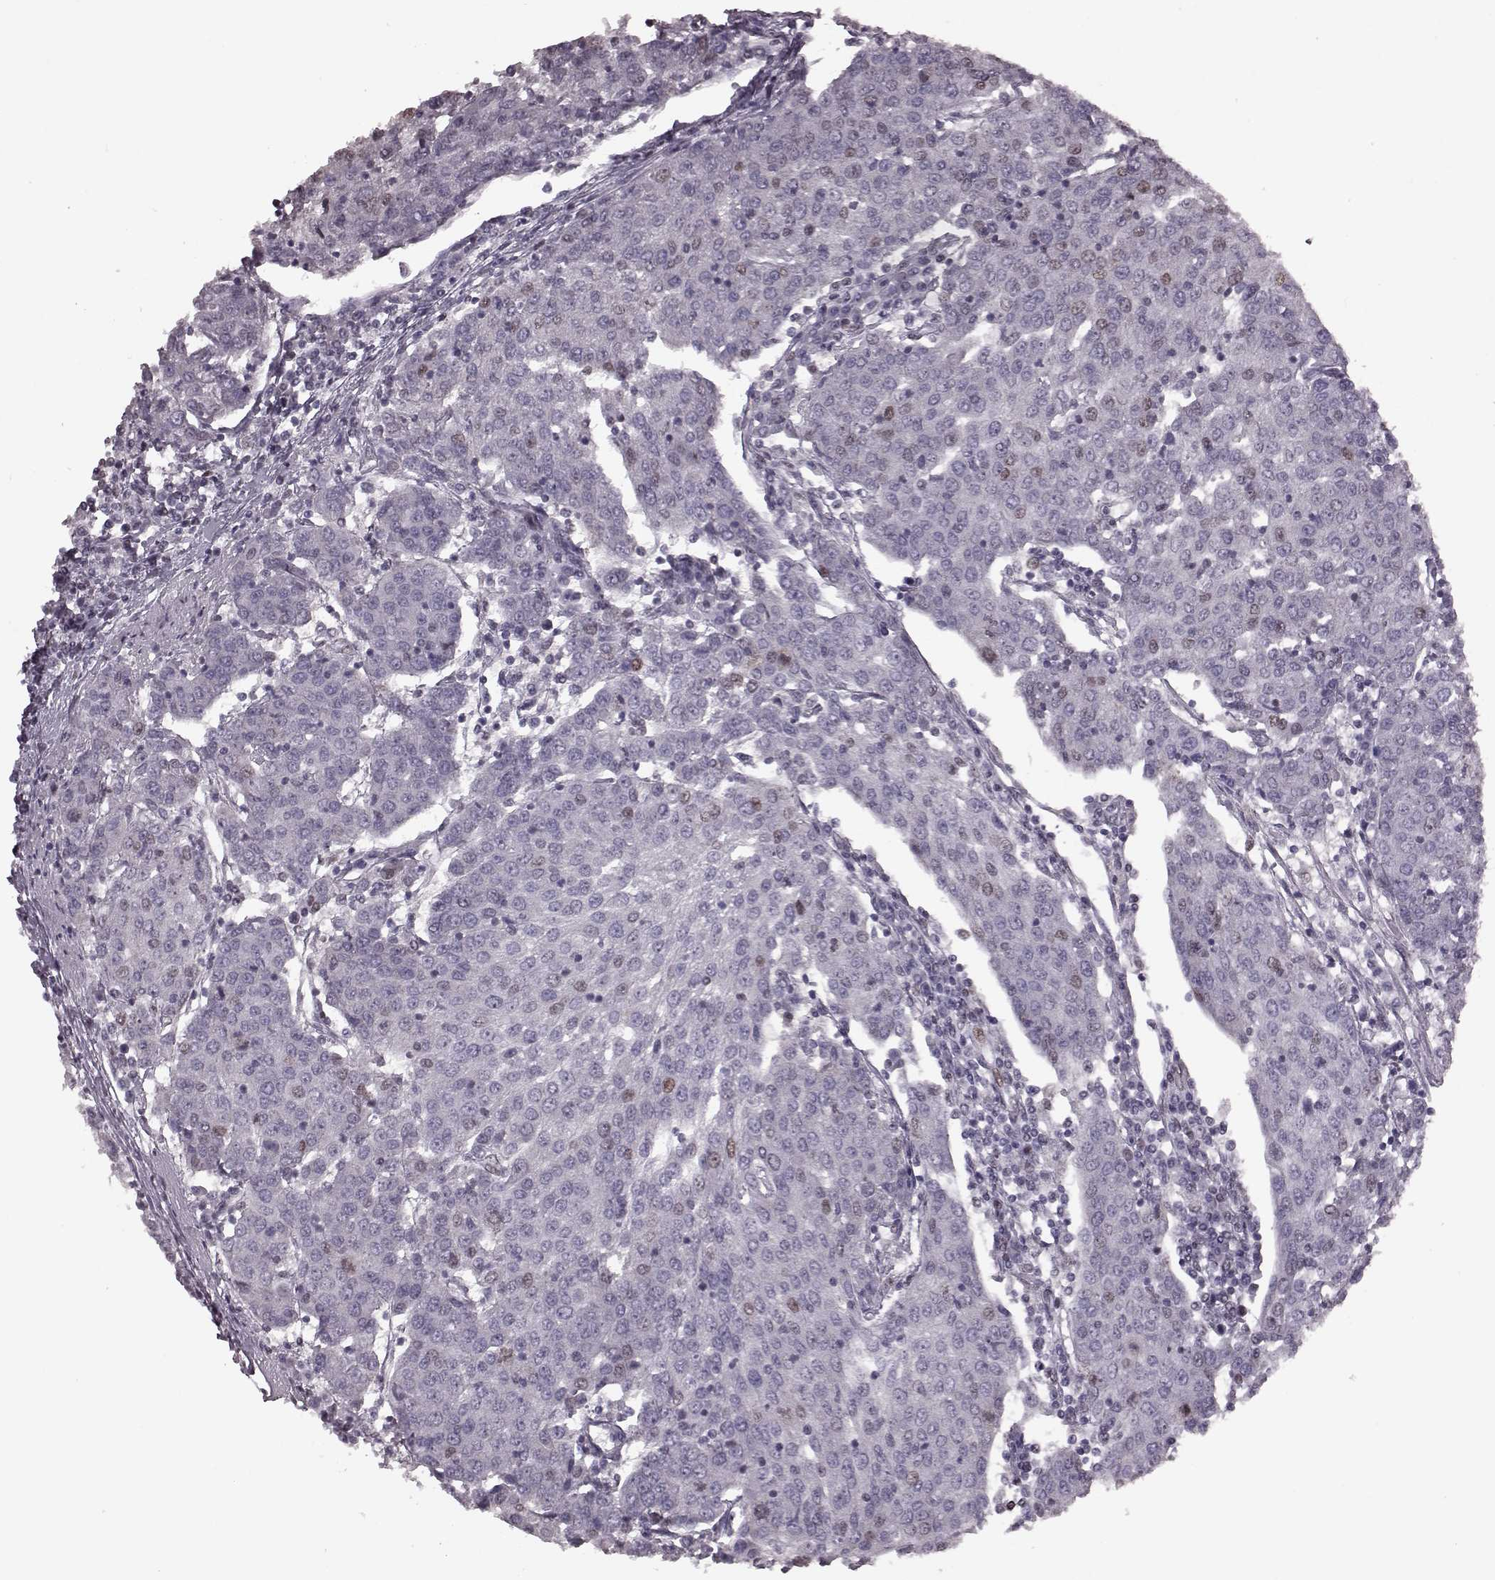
{"staining": {"intensity": "moderate", "quantity": "<25%", "location": "nuclear"}, "tissue": "urothelial cancer", "cell_type": "Tumor cells", "image_type": "cancer", "snomed": [{"axis": "morphology", "description": "Urothelial carcinoma, High grade"}, {"axis": "topography", "description": "Urinary bladder"}], "caption": "IHC (DAB (3,3'-diaminobenzidine)) staining of urothelial cancer reveals moderate nuclear protein positivity in approximately <25% of tumor cells.", "gene": "NR2C1", "patient": {"sex": "female", "age": 85}}